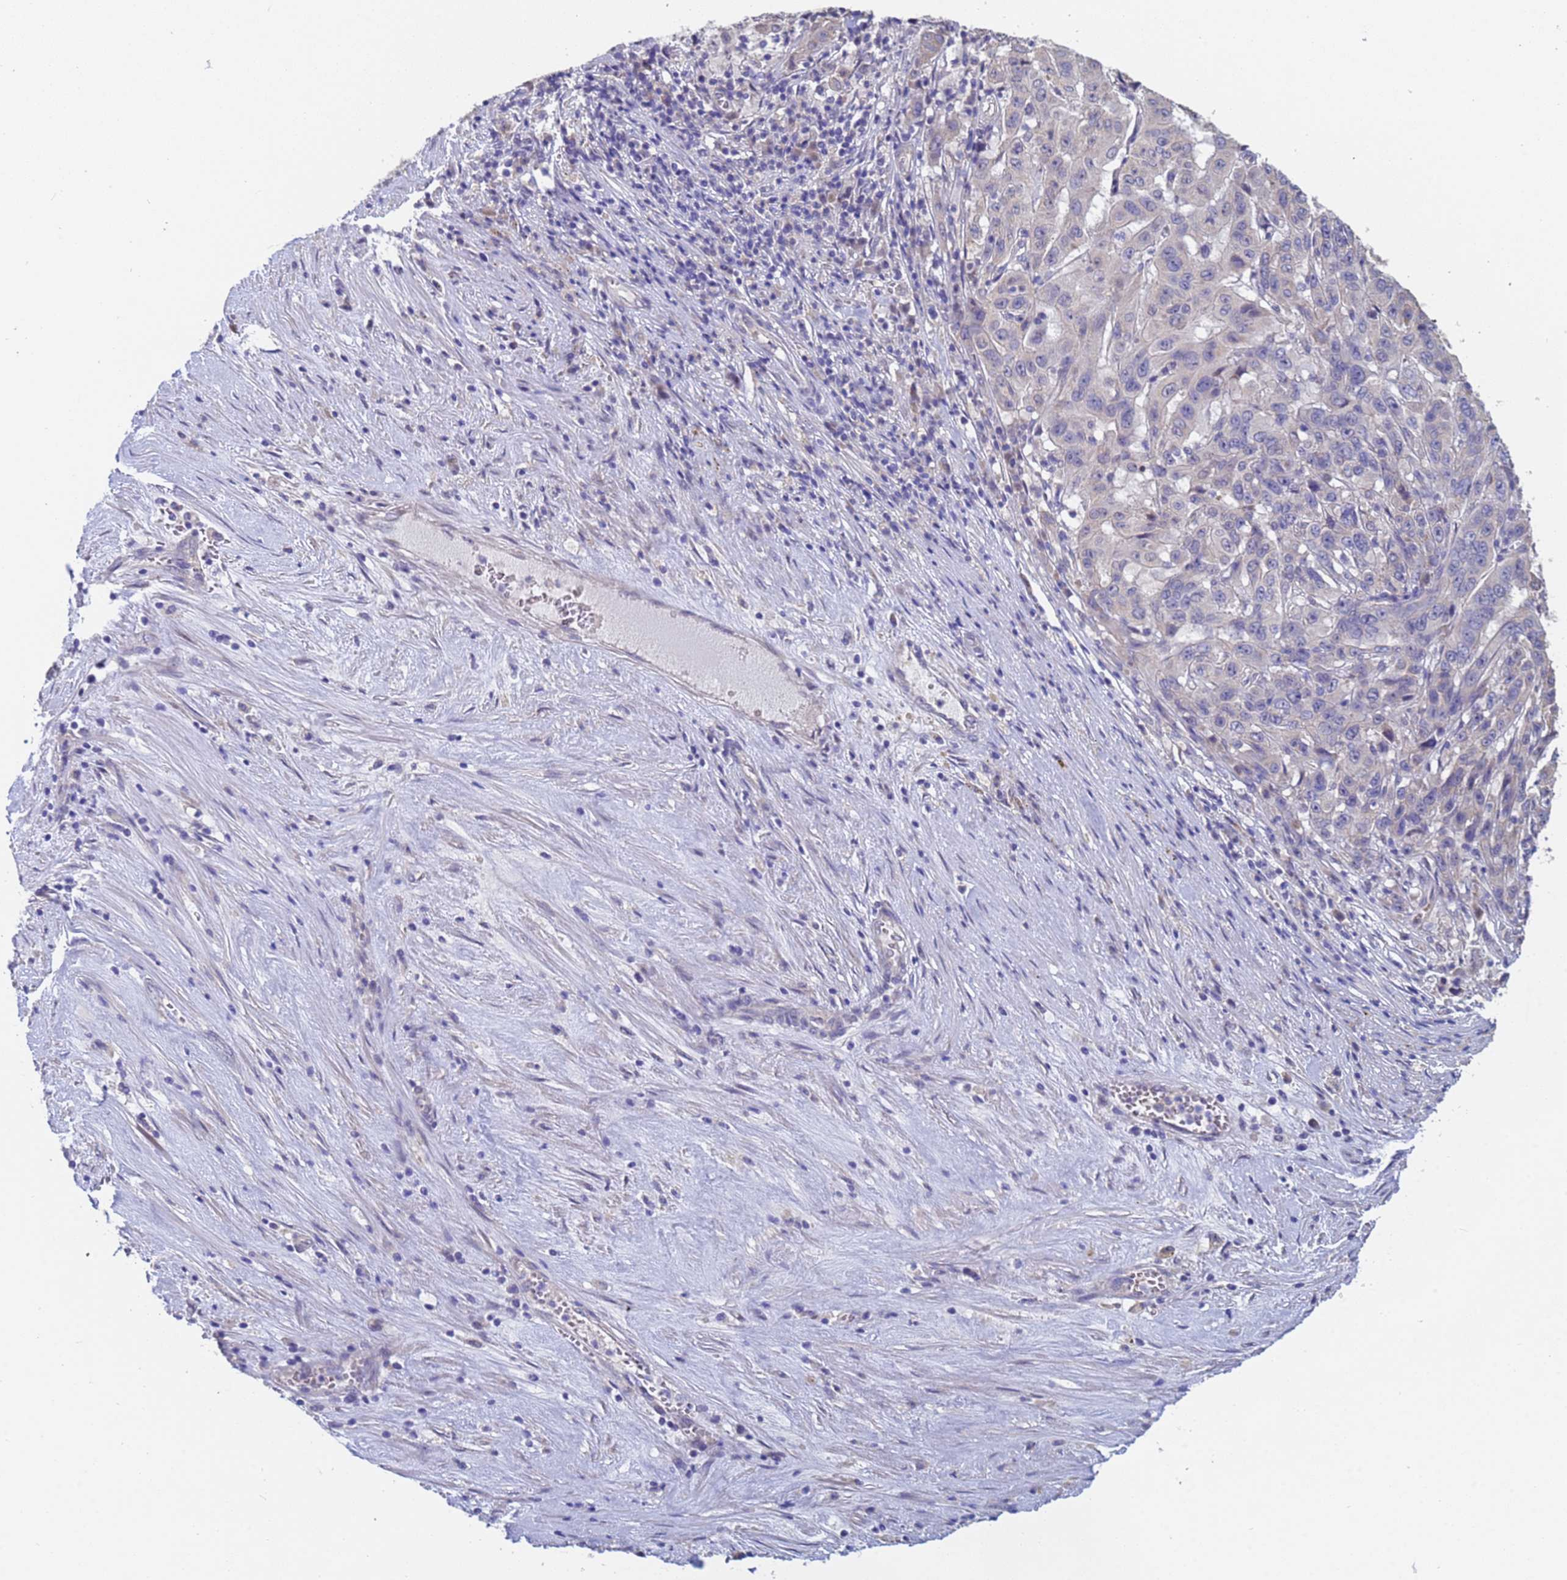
{"staining": {"intensity": "negative", "quantity": "none", "location": "none"}, "tissue": "pancreatic cancer", "cell_type": "Tumor cells", "image_type": "cancer", "snomed": [{"axis": "morphology", "description": "Adenocarcinoma, NOS"}, {"axis": "topography", "description": "Pancreas"}], "caption": "A photomicrograph of adenocarcinoma (pancreatic) stained for a protein exhibits no brown staining in tumor cells.", "gene": "IHO1", "patient": {"sex": "male", "age": 63}}